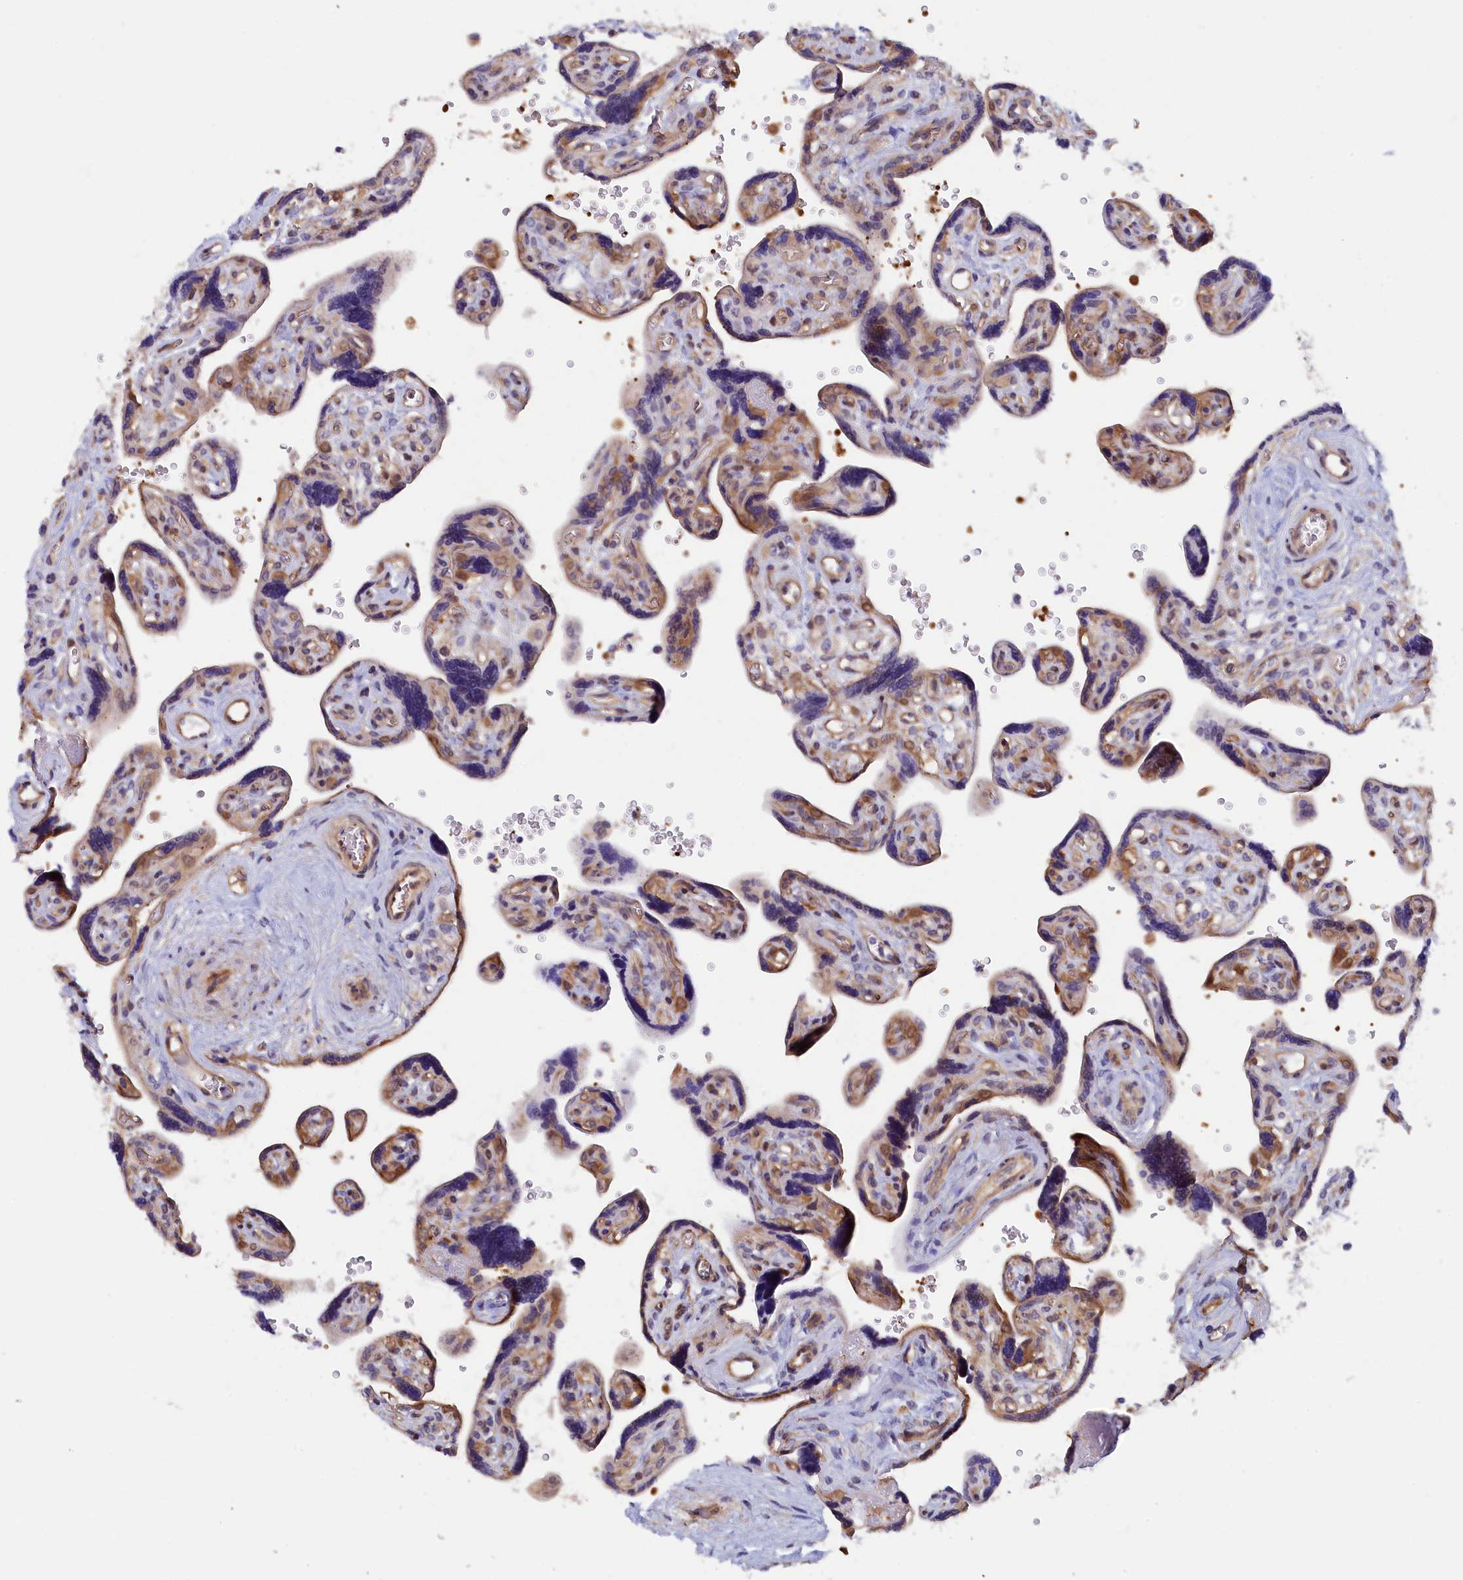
{"staining": {"intensity": "moderate", "quantity": "25%-75%", "location": "cytoplasmic/membranous"}, "tissue": "placenta", "cell_type": "Trophoblastic cells", "image_type": "normal", "snomed": [{"axis": "morphology", "description": "Normal tissue, NOS"}, {"axis": "topography", "description": "Placenta"}], "caption": "DAB (3,3'-diaminobenzidine) immunohistochemical staining of benign placenta shows moderate cytoplasmic/membranous protein positivity in about 25%-75% of trophoblastic cells.", "gene": "JPT2", "patient": {"sex": "female", "age": 39}}